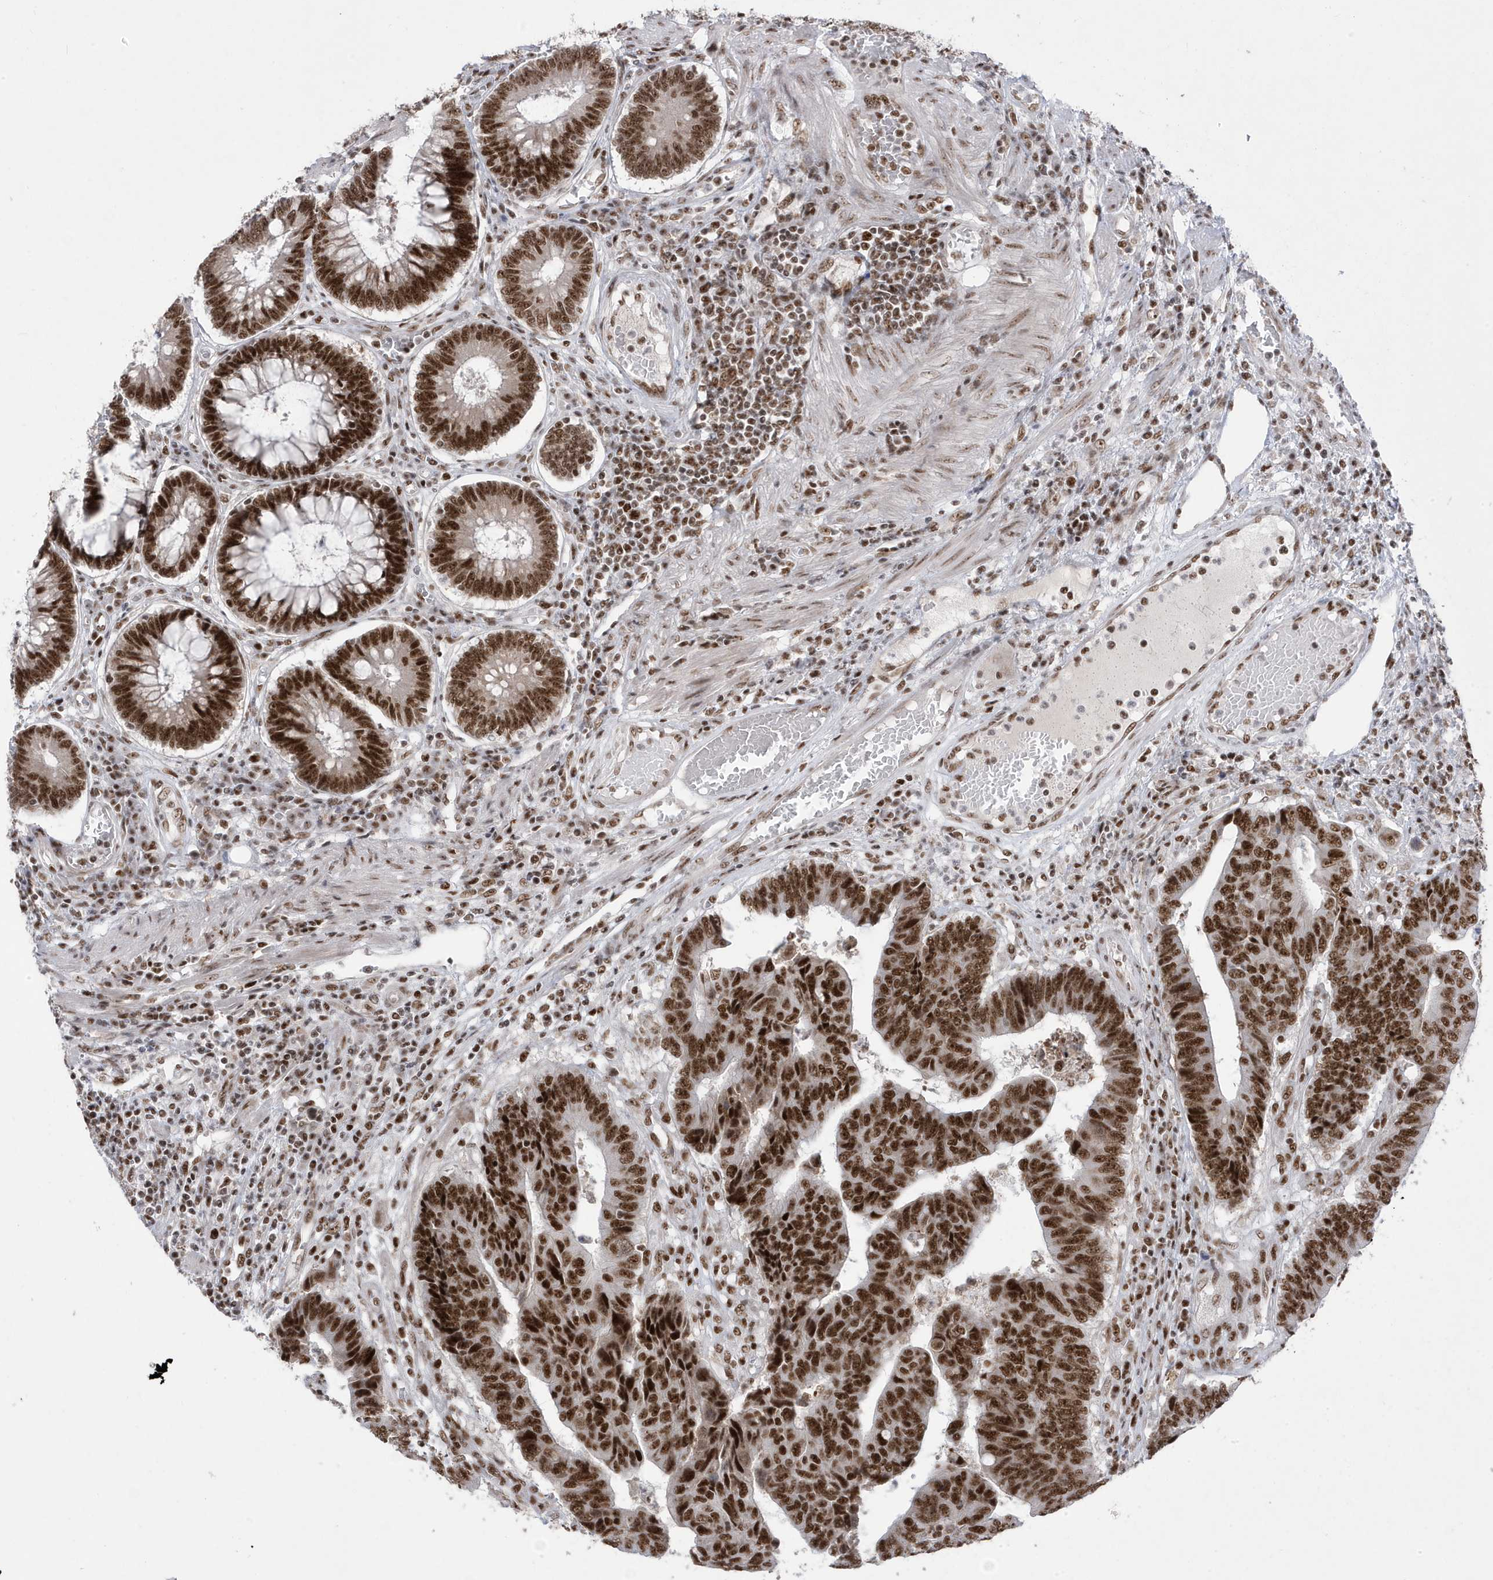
{"staining": {"intensity": "strong", "quantity": ">75%", "location": "nuclear"}, "tissue": "colorectal cancer", "cell_type": "Tumor cells", "image_type": "cancer", "snomed": [{"axis": "morphology", "description": "Adenocarcinoma, NOS"}, {"axis": "topography", "description": "Rectum"}], "caption": "Protein expression analysis of colorectal adenocarcinoma exhibits strong nuclear staining in about >75% of tumor cells.", "gene": "MTREX", "patient": {"sex": "male", "age": 84}}